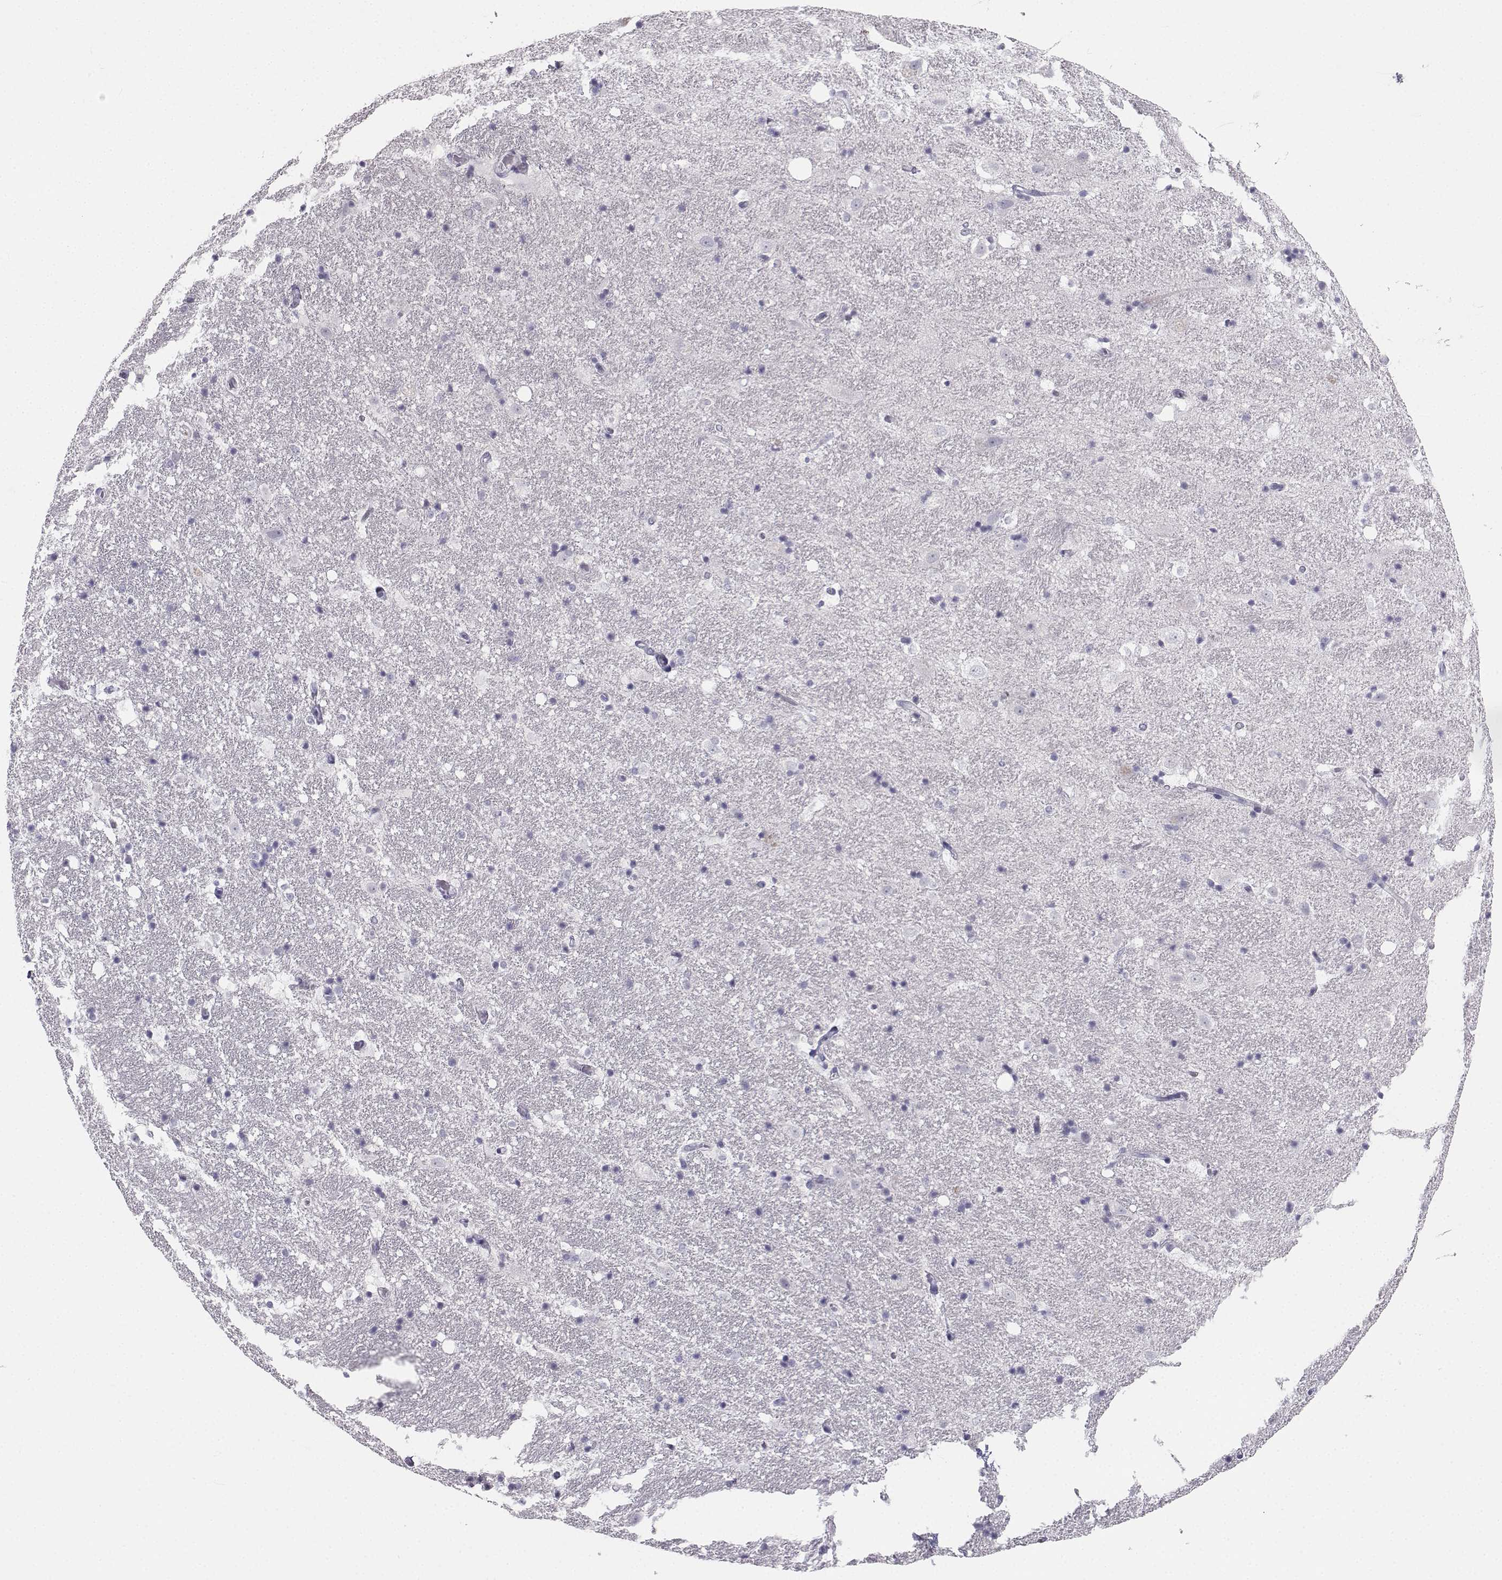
{"staining": {"intensity": "negative", "quantity": "none", "location": "none"}, "tissue": "hippocampus", "cell_type": "Glial cells", "image_type": "normal", "snomed": [{"axis": "morphology", "description": "Normal tissue, NOS"}, {"axis": "topography", "description": "Hippocampus"}], "caption": "This is a micrograph of IHC staining of normal hippocampus, which shows no expression in glial cells.", "gene": "SYCE1", "patient": {"sex": "male", "age": 49}}